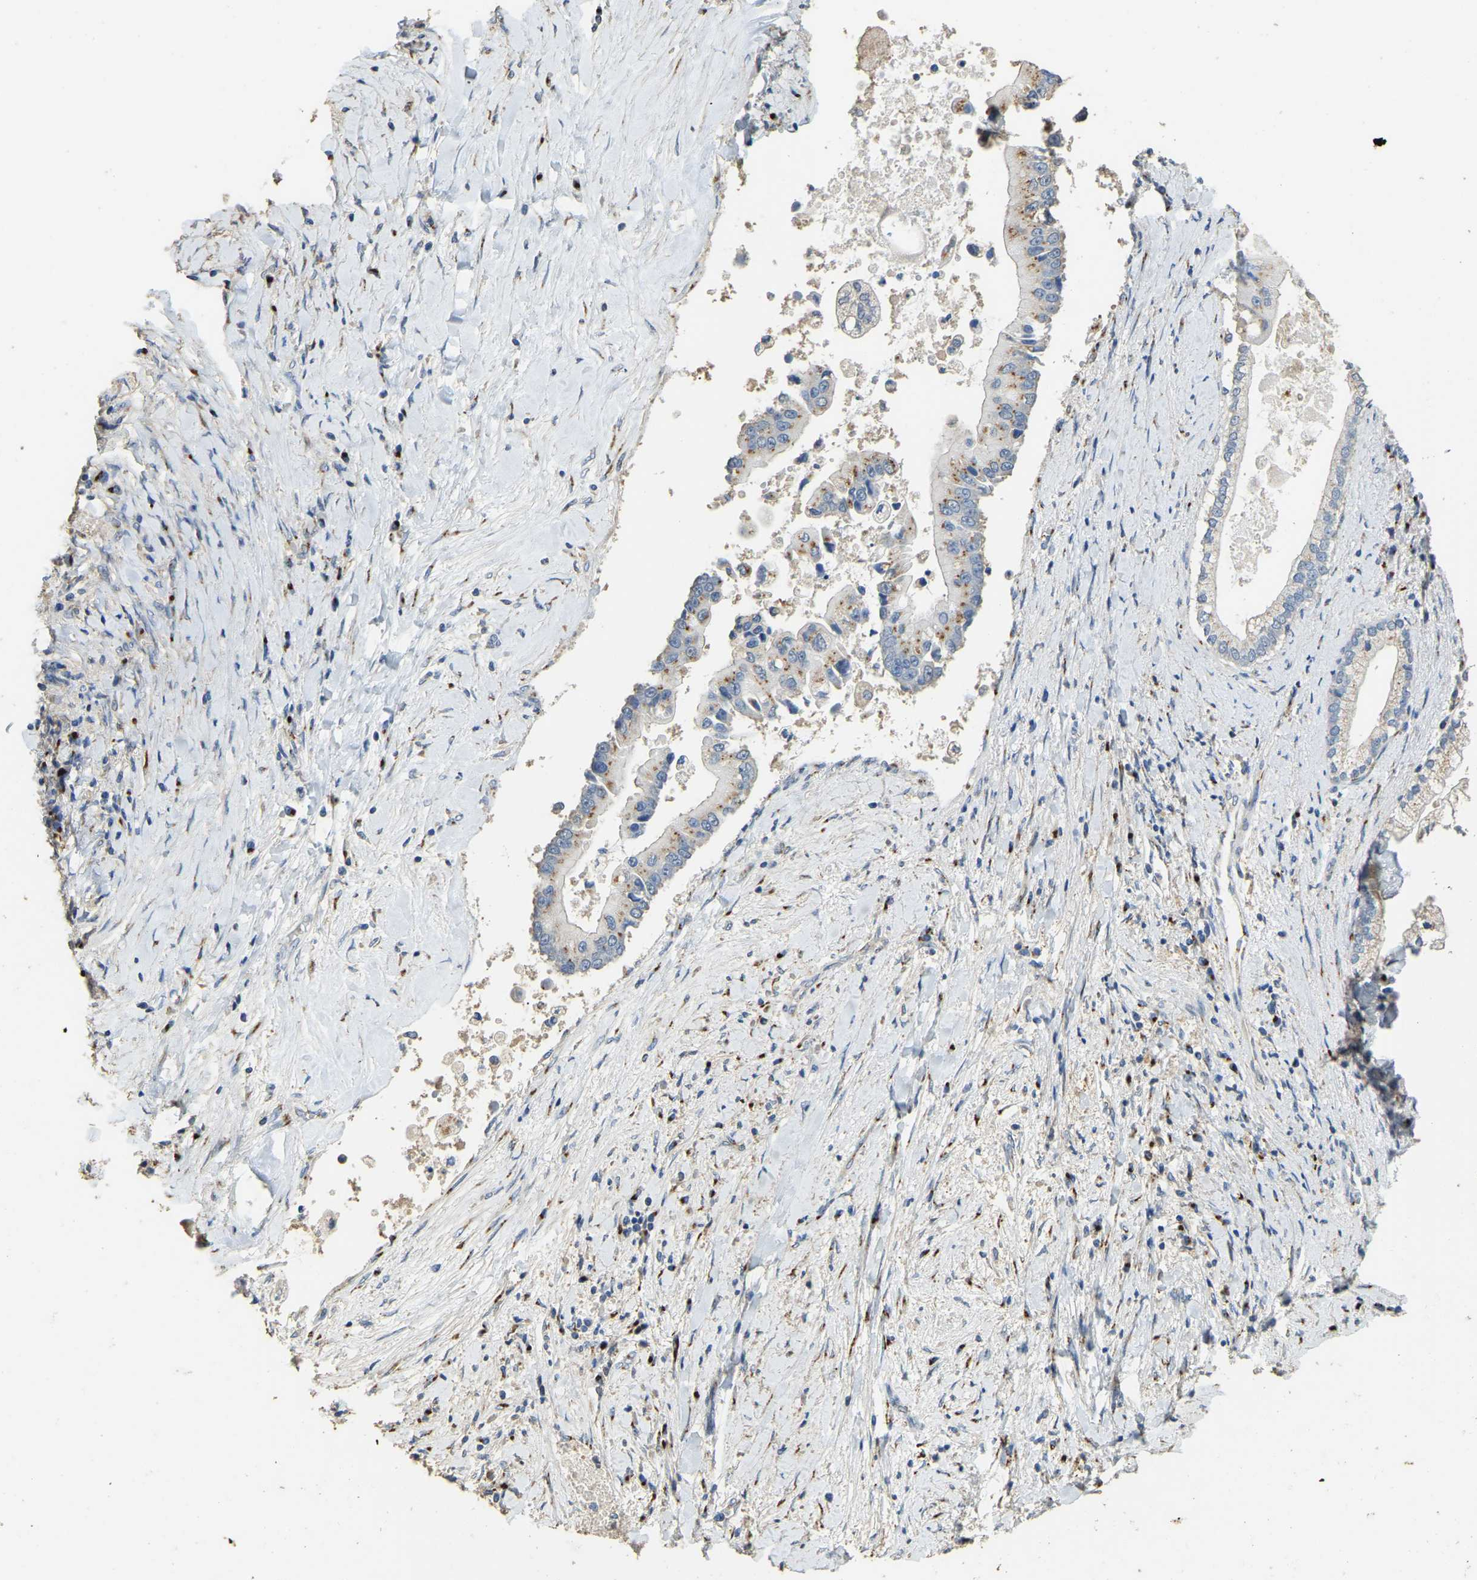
{"staining": {"intensity": "moderate", "quantity": "<25%", "location": "cytoplasmic/membranous"}, "tissue": "liver cancer", "cell_type": "Tumor cells", "image_type": "cancer", "snomed": [{"axis": "morphology", "description": "Cholangiocarcinoma"}, {"axis": "topography", "description": "Liver"}], "caption": "Cholangiocarcinoma (liver) was stained to show a protein in brown. There is low levels of moderate cytoplasmic/membranous expression in approximately <25% of tumor cells. The staining was performed using DAB (3,3'-diaminobenzidine) to visualize the protein expression in brown, while the nuclei were stained in blue with hematoxylin (Magnification: 20x).", "gene": "FAM174A", "patient": {"sex": "male", "age": 50}}